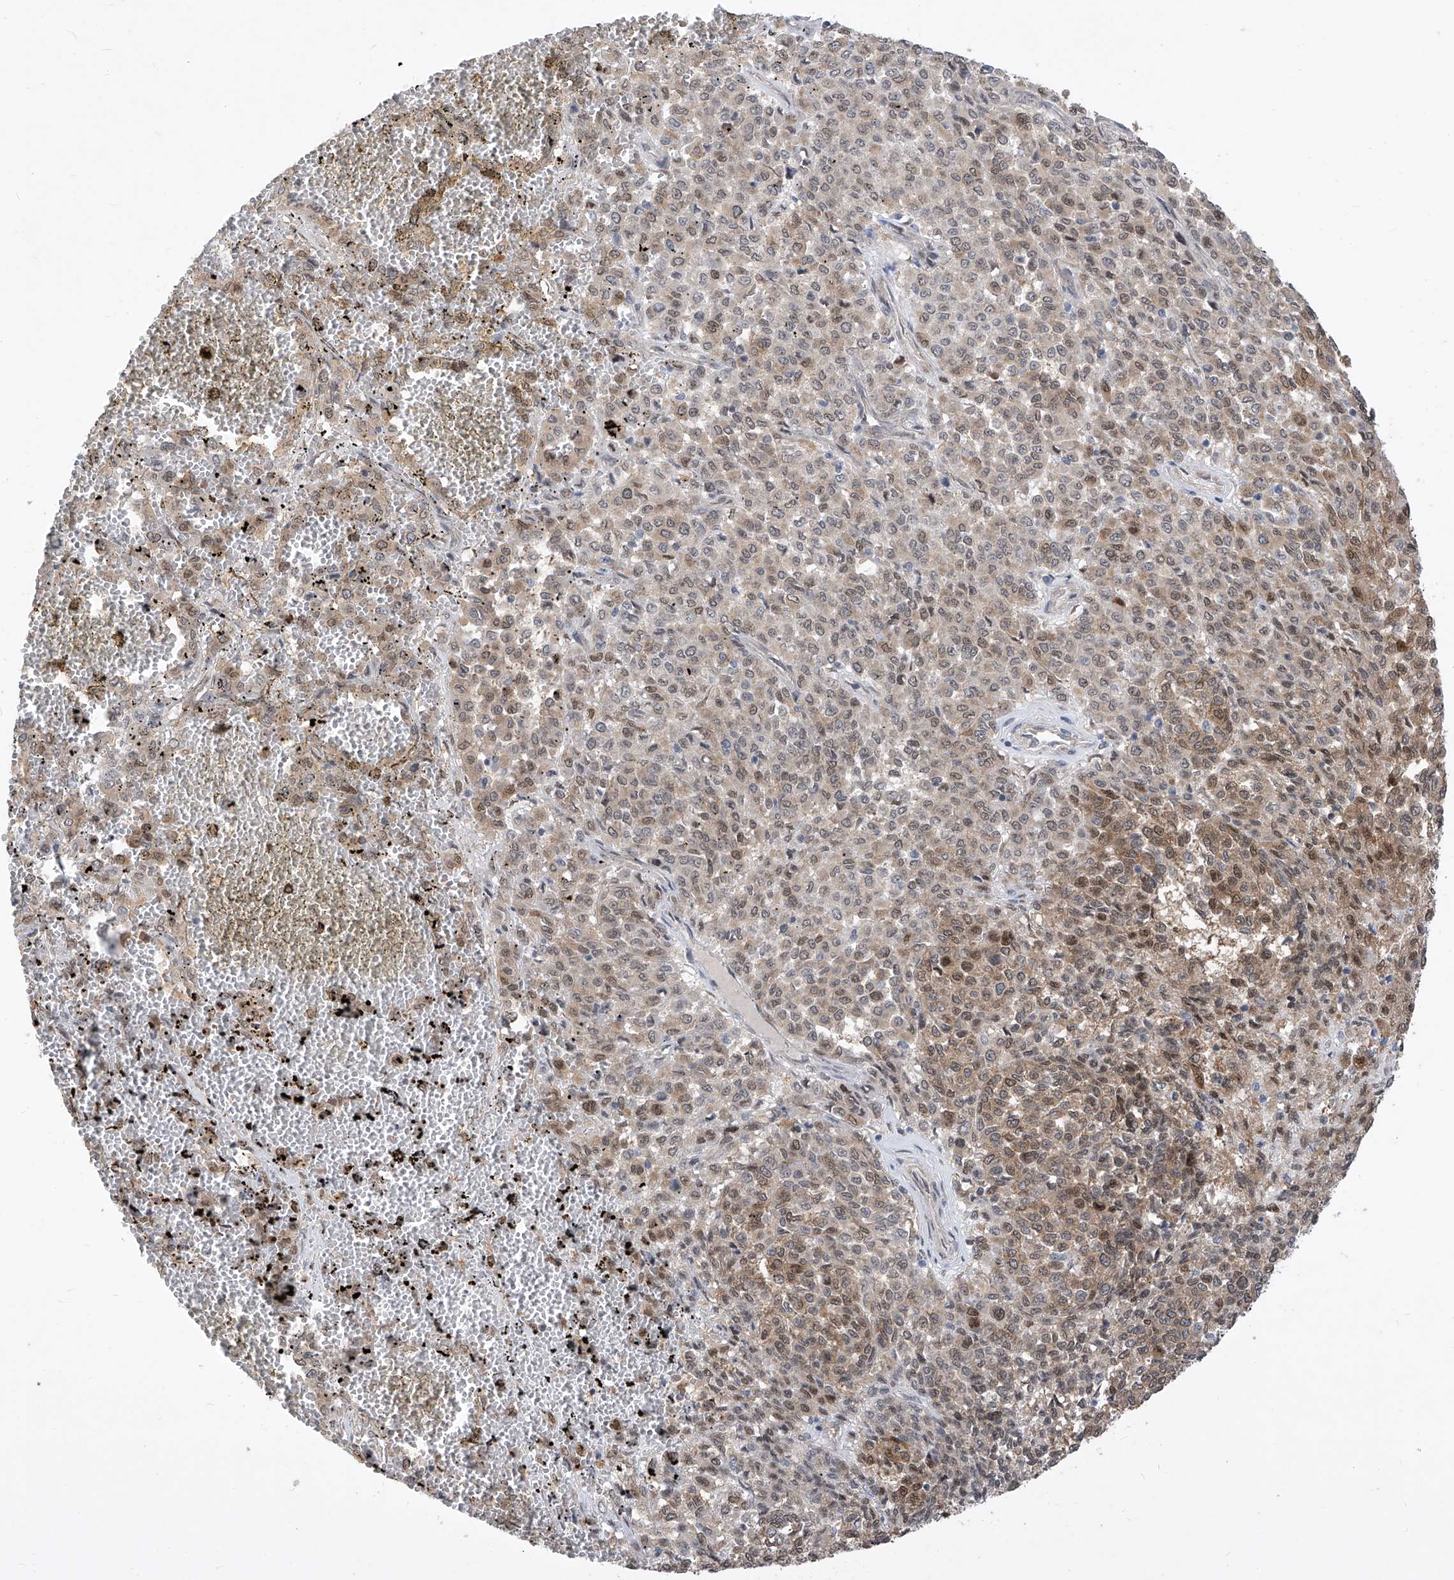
{"staining": {"intensity": "moderate", "quantity": "25%-75%", "location": "cytoplasmic/membranous,nuclear"}, "tissue": "melanoma", "cell_type": "Tumor cells", "image_type": "cancer", "snomed": [{"axis": "morphology", "description": "Malignant melanoma, Metastatic site"}, {"axis": "topography", "description": "Pancreas"}], "caption": "An image of human malignant melanoma (metastatic site) stained for a protein shows moderate cytoplasmic/membranous and nuclear brown staining in tumor cells. The protein is shown in brown color, while the nuclei are stained blue.", "gene": "CETN2", "patient": {"sex": "female", "age": 30}}